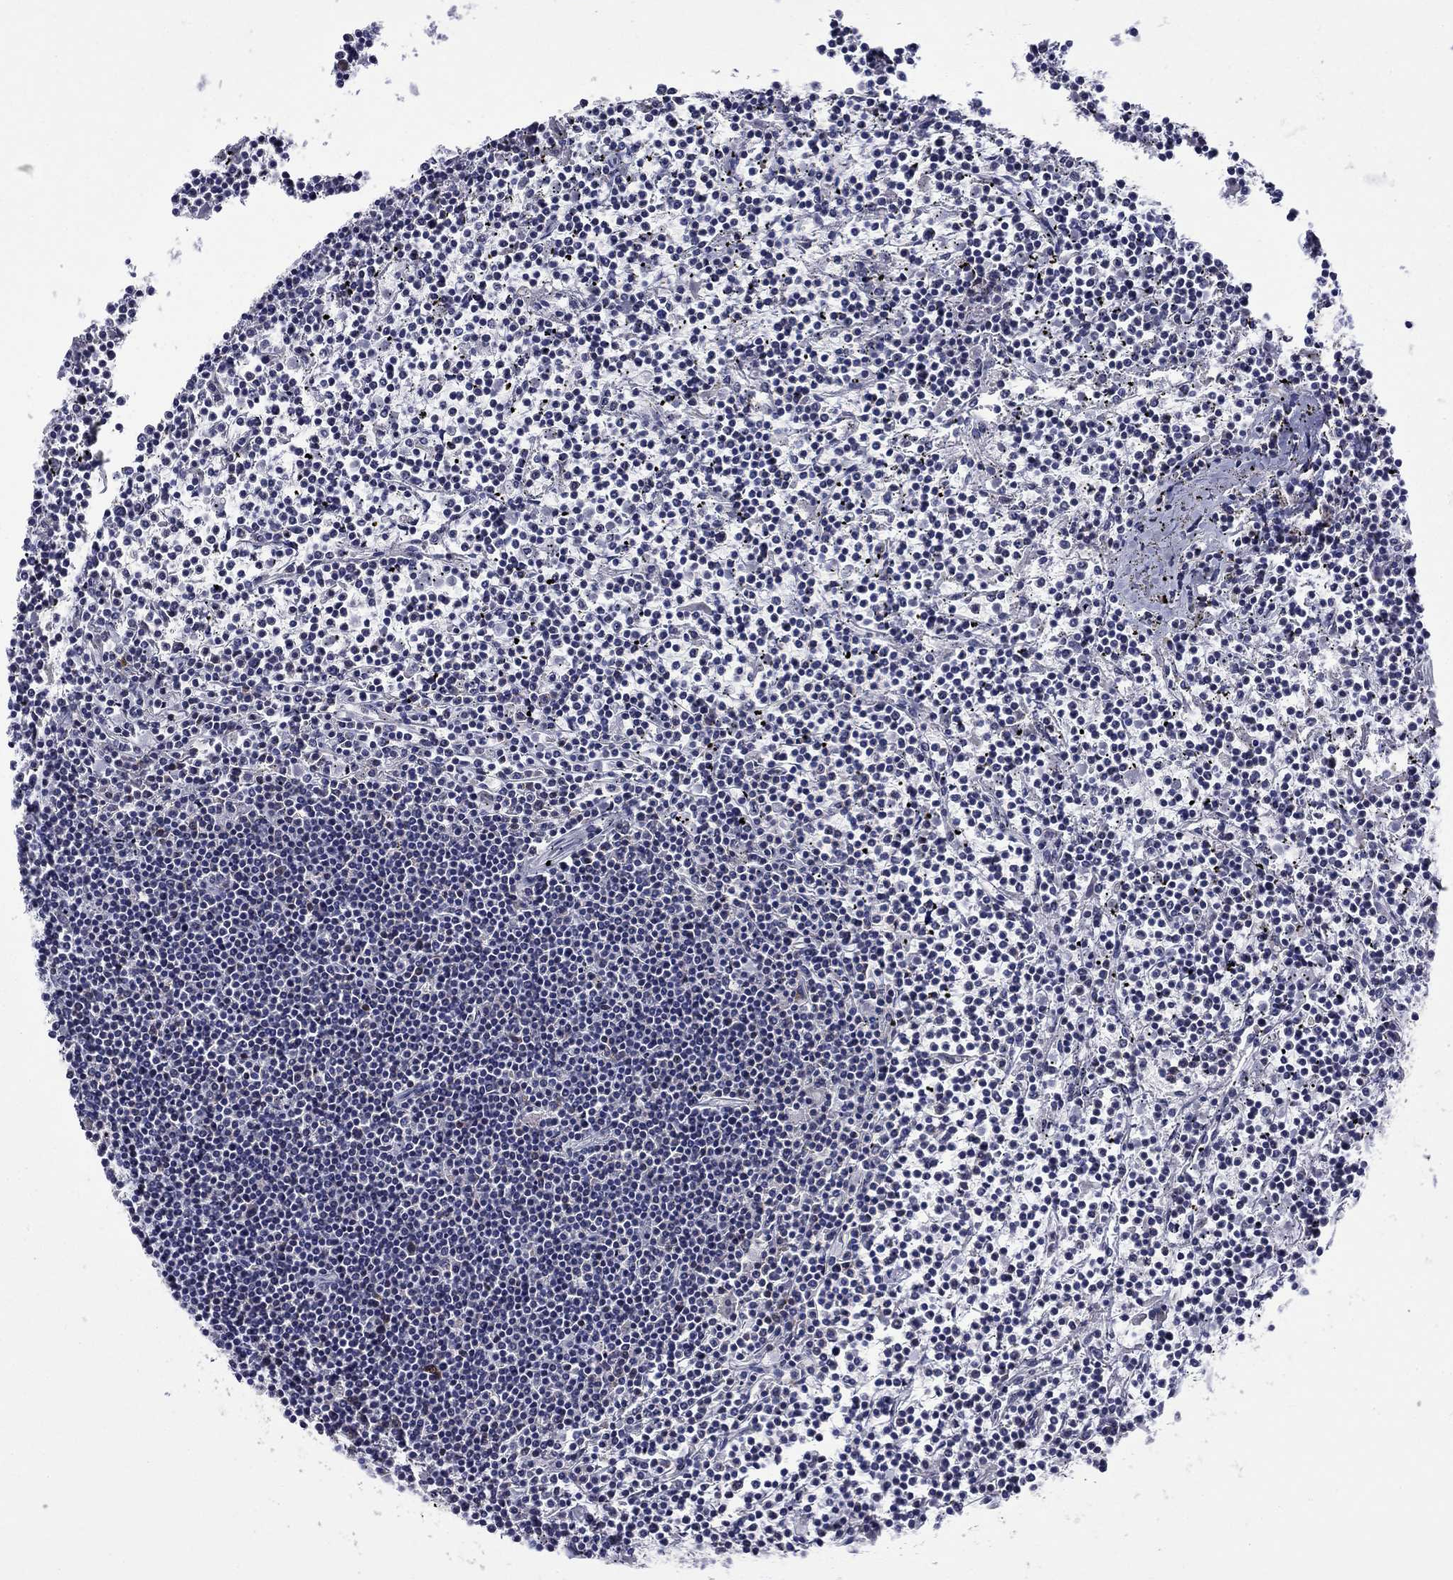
{"staining": {"intensity": "negative", "quantity": "none", "location": "none"}, "tissue": "lymphoma", "cell_type": "Tumor cells", "image_type": "cancer", "snomed": [{"axis": "morphology", "description": "Malignant lymphoma, non-Hodgkin's type, Low grade"}, {"axis": "topography", "description": "Spleen"}], "caption": "Immunohistochemistry (IHC) photomicrograph of neoplastic tissue: lymphoma stained with DAB (3,3'-diaminobenzidine) reveals no significant protein expression in tumor cells. (Stains: DAB immunohistochemistry with hematoxylin counter stain, Microscopy: brightfield microscopy at high magnification).", "gene": "LMO7", "patient": {"sex": "female", "age": 19}}